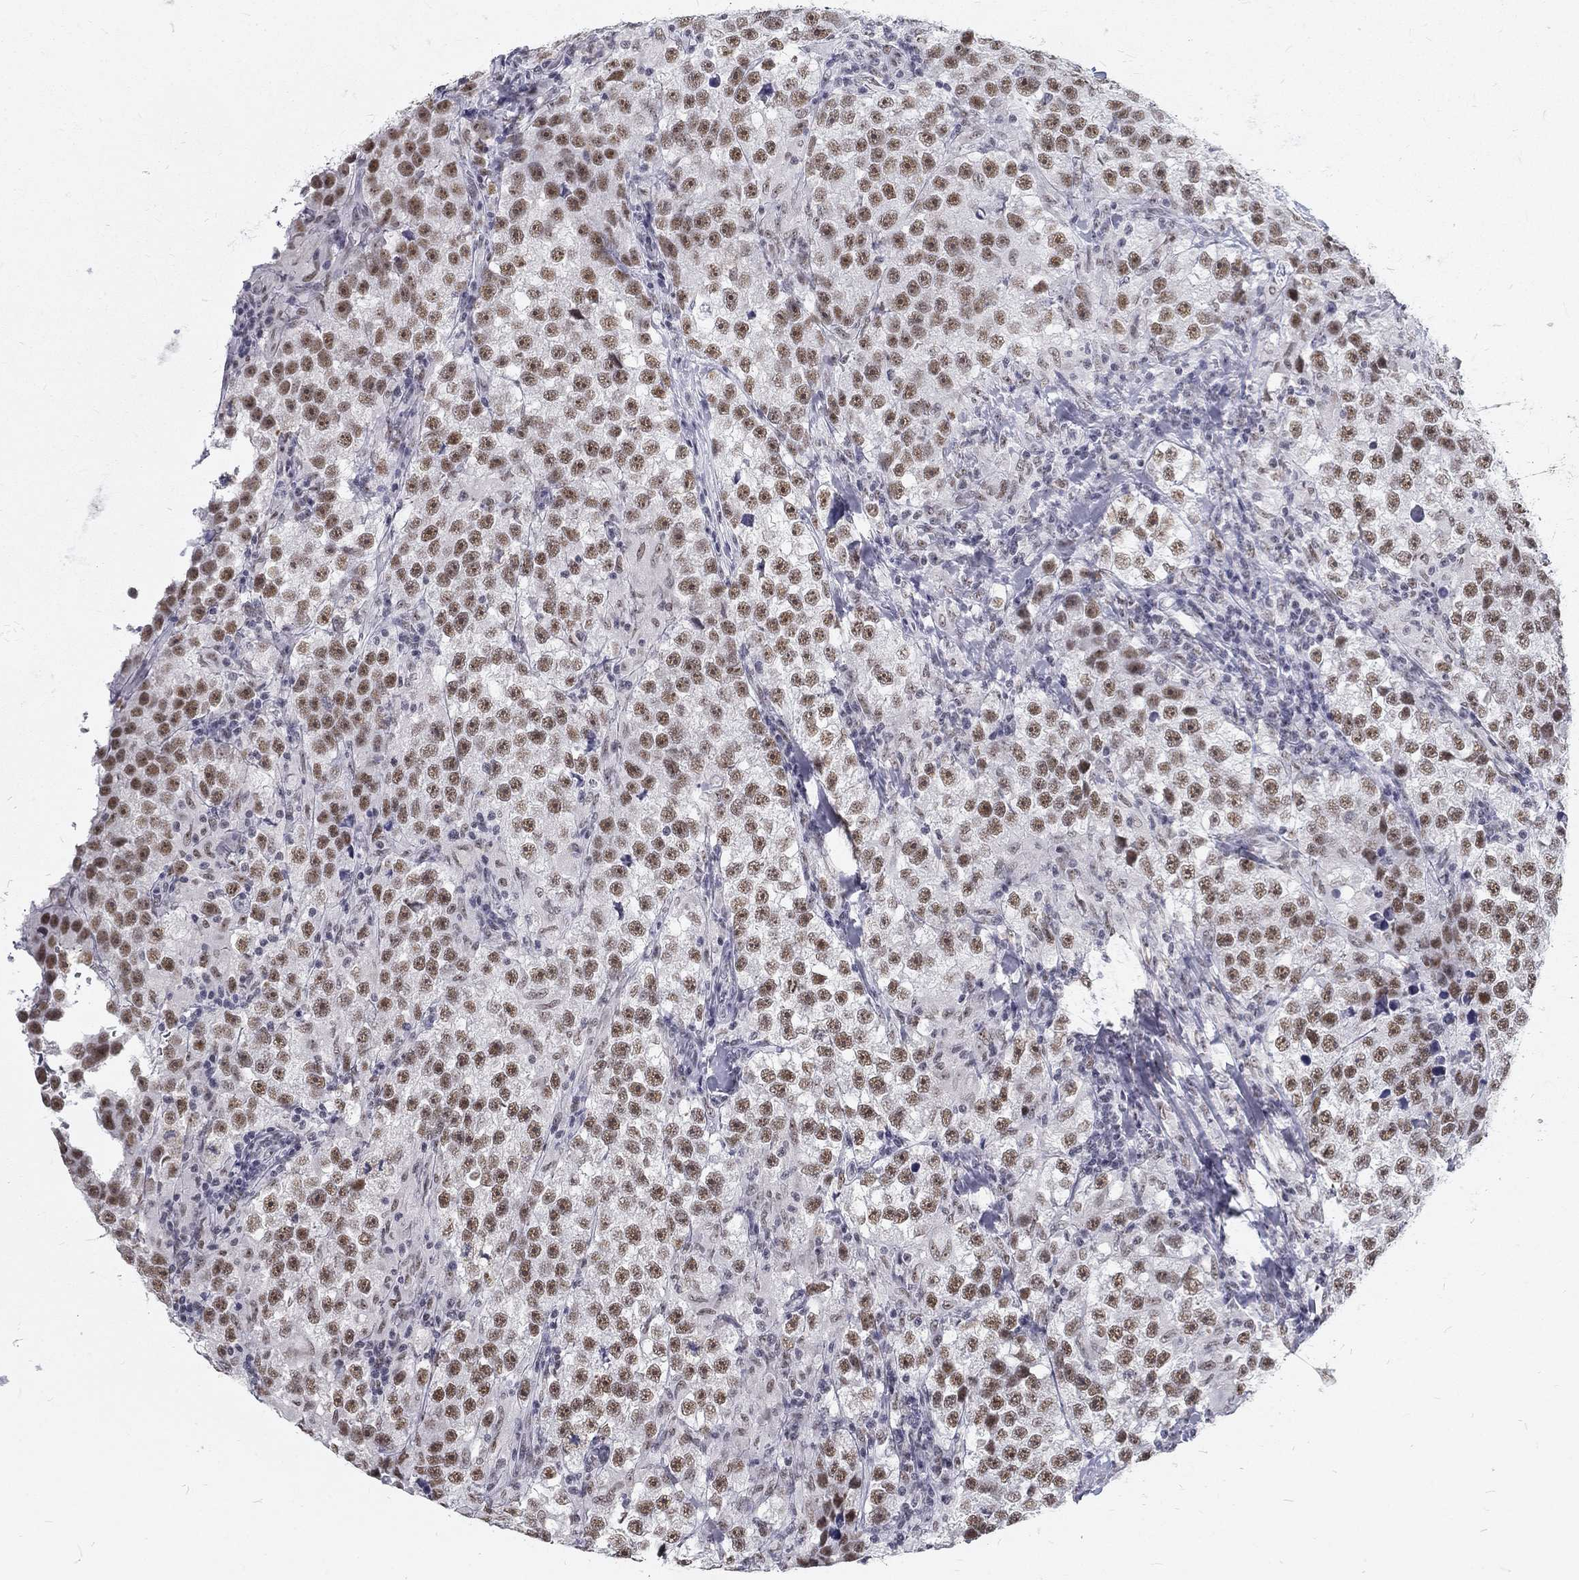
{"staining": {"intensity": "moderate", "quantity": ">75%", "location": "nuclear"}, "tissue": "testis cancer", "cell_type": "Tumor cells", "image_type": "cancer", "snomed": [{"axis": "morphology", "description": "Seminoma, NOS"}, {"axis": "topography", "description": "Testis"}], "caption": "The immunohistochemical stain highlights moderate nuclear expression in tumor cells of seminoma (testis) tissue.", "gene": "SNORC", "patient": {"sex": "male", "age": 46}}